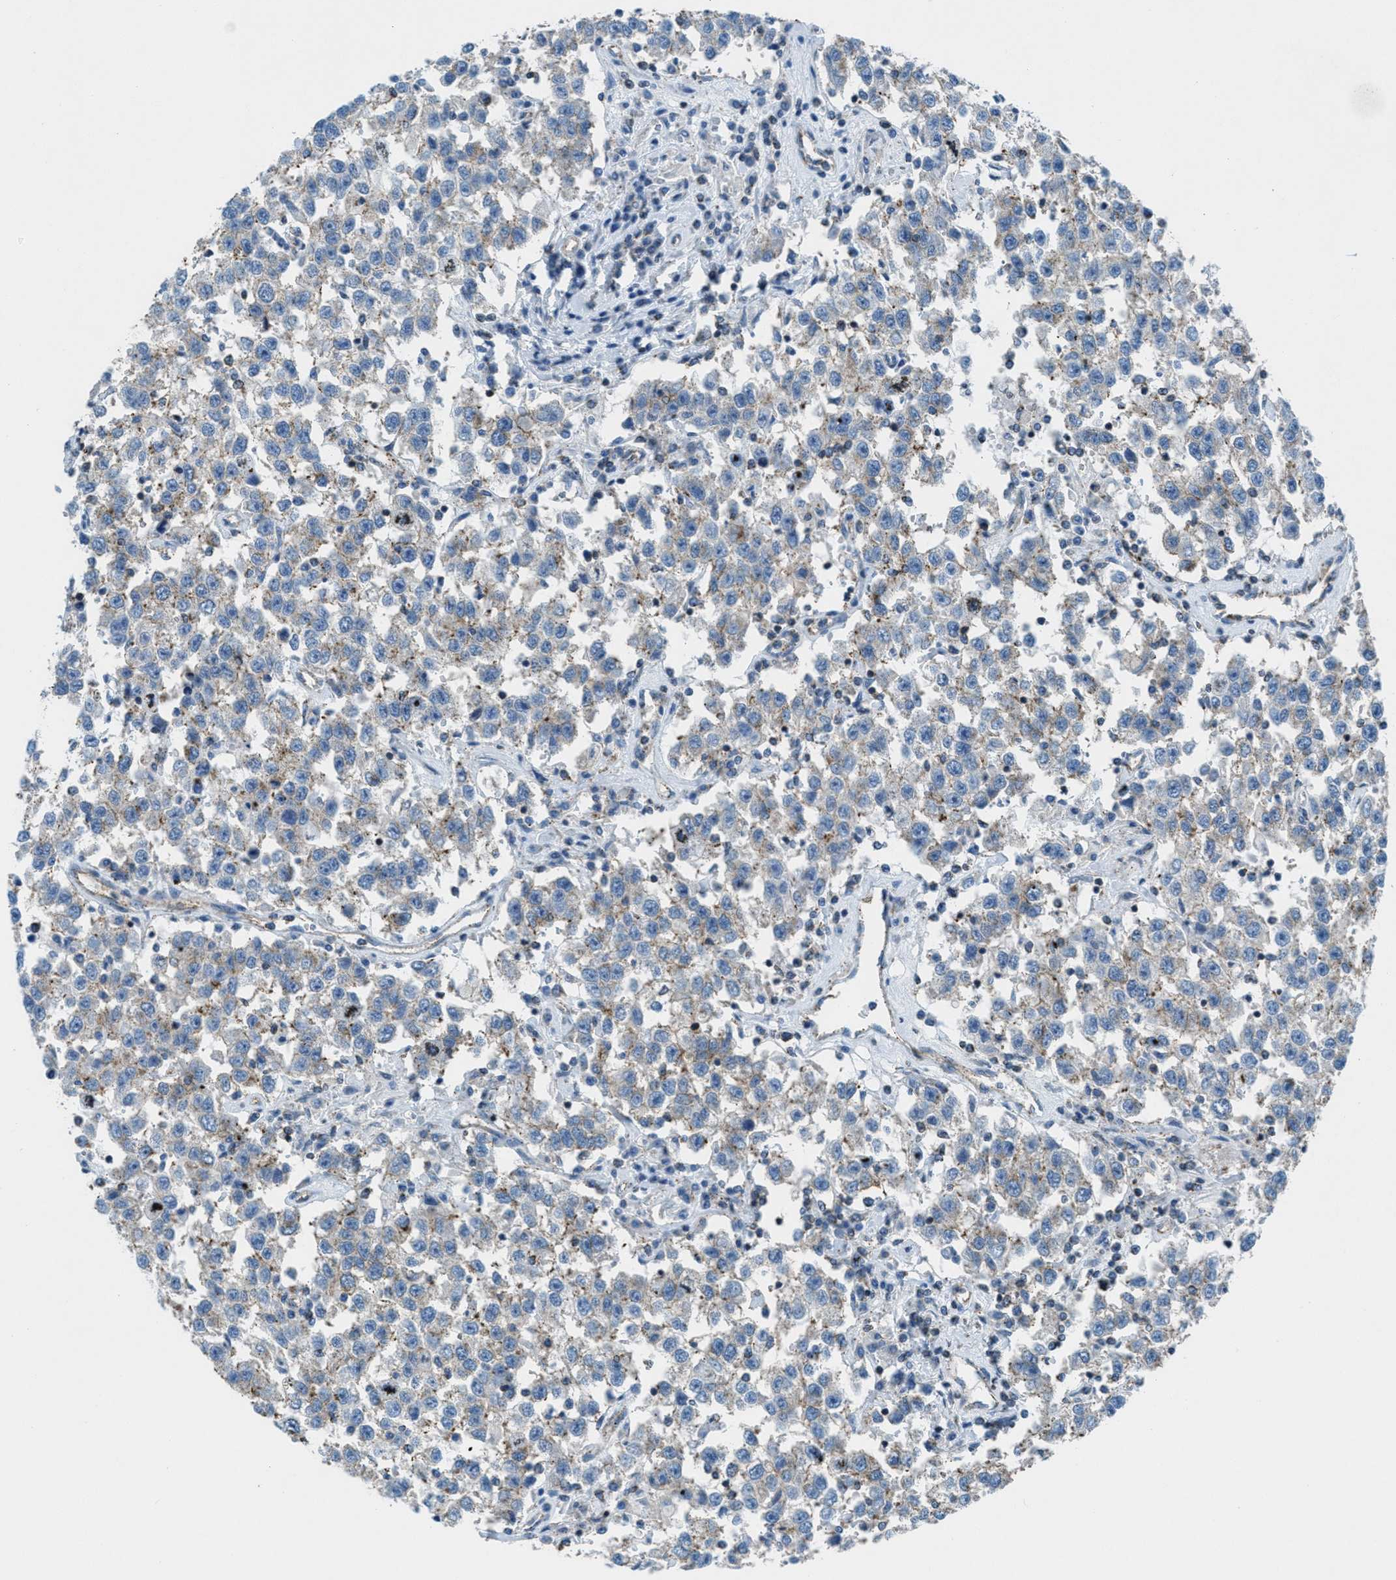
{"staining": {"intensity": "weak", "quantity": ">75%", "location": "cytoplasmic/membranous"}, "tissue": "testis cancer", "cell_type": "Tumor cells", "image_type": "cancer", "snomed": [{"axis": "morphology", "description": "Seminoma, NOS"}, {"axis": "topography", "description": "Testis"}], "caption": "Testis cancer (seminoma) tissue shows weak cytoplasmic/membranous expression in about >75% of tumor cells, visualized by immunohistochemistry.", "gene": "MFSD13A", "patient": {"sex": "male", "age": 41}}